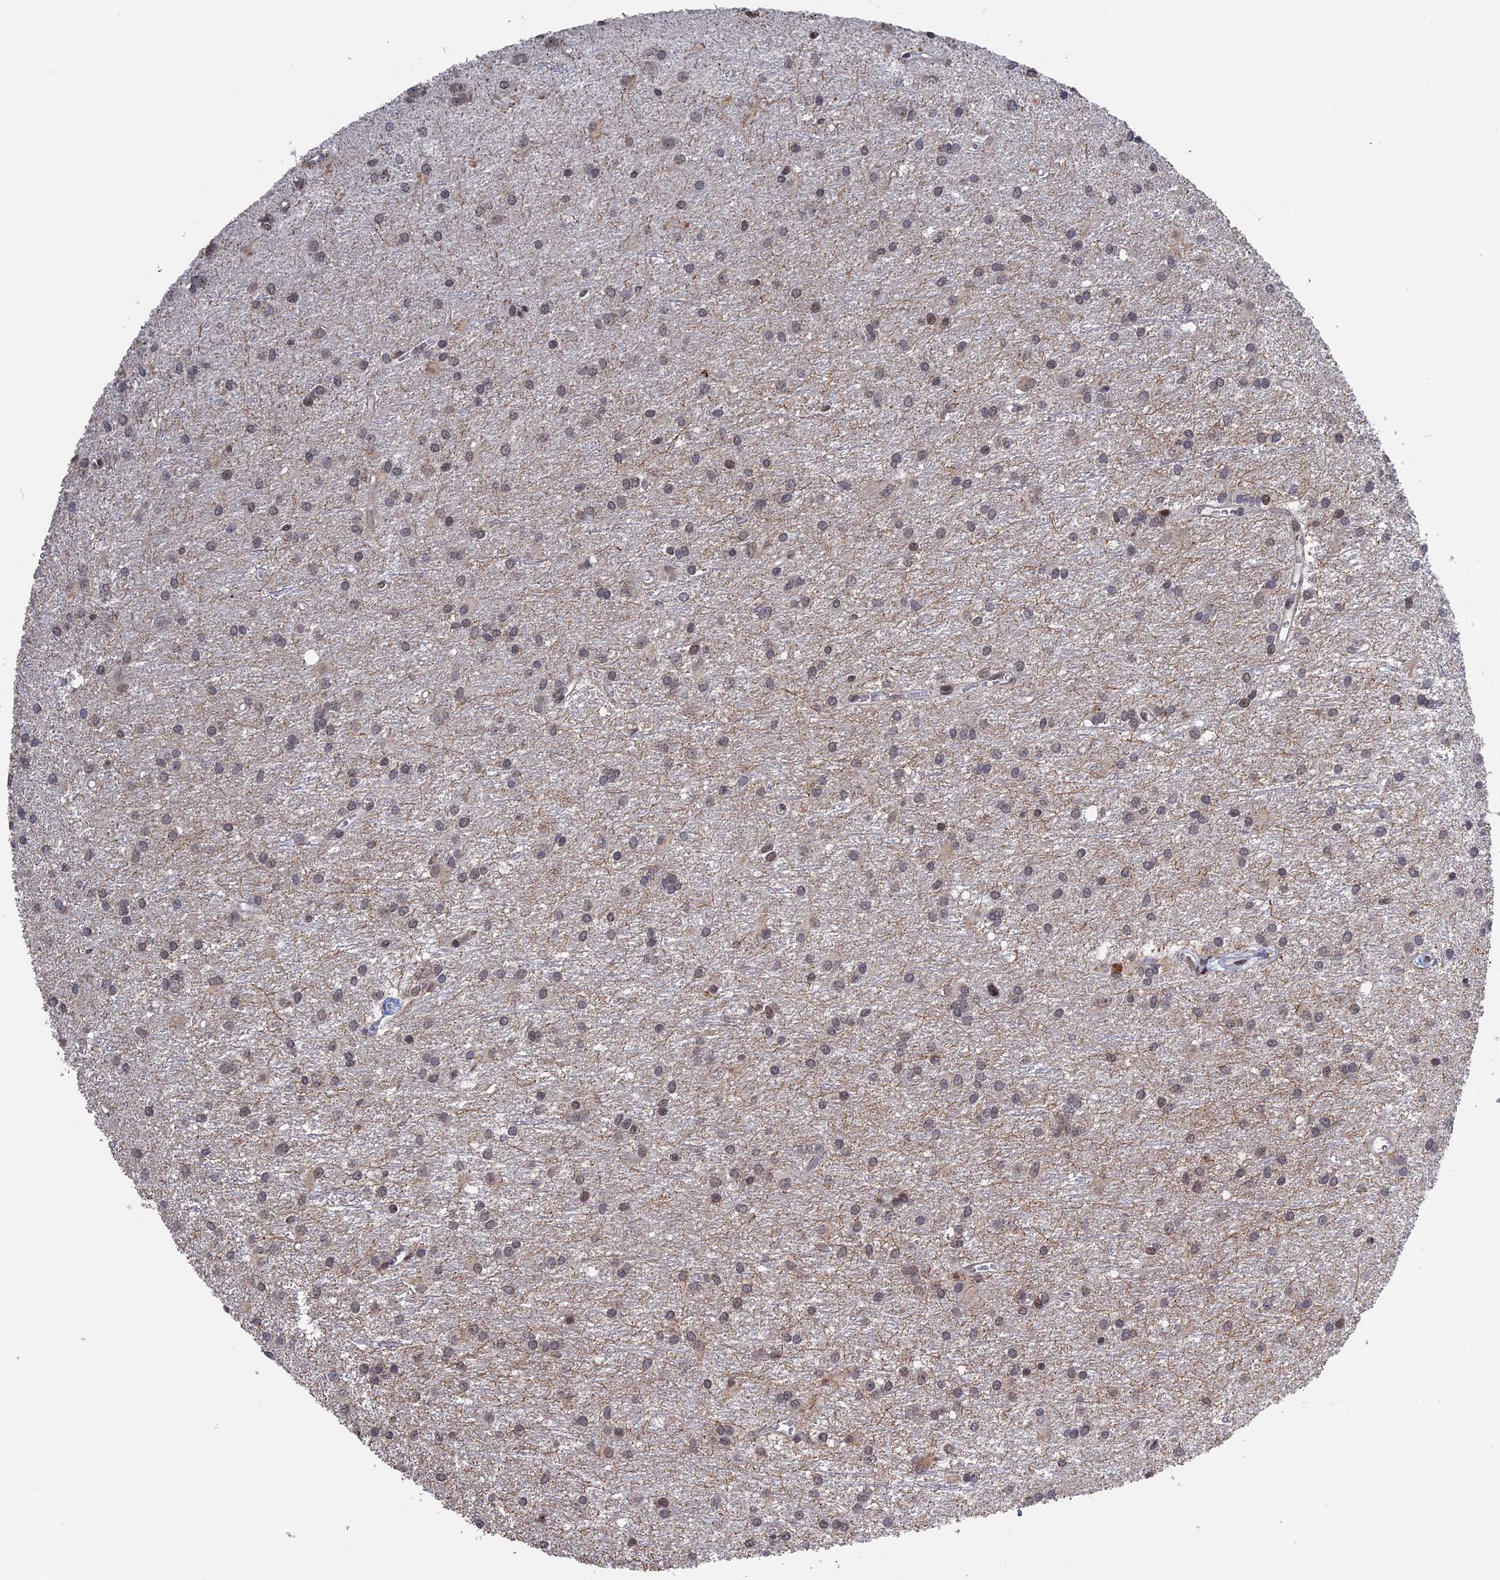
{"staining": {"intensity": "negative", "quantity": "none", "location": "none"}, "tissue": "glioma", "cell_type": "Tumor cells", "image_type": "cancer", "snomed": [{"axis": "morphology", "description": "Glioma, malignant, High grade"}, {"axis": "topography", "description": "Brain"}], "caption": "Tumor cells are negative for brown protein staining in glioma.", "gene": "NR2C2AP", "patient": {"sex": "female", "age": 50}}